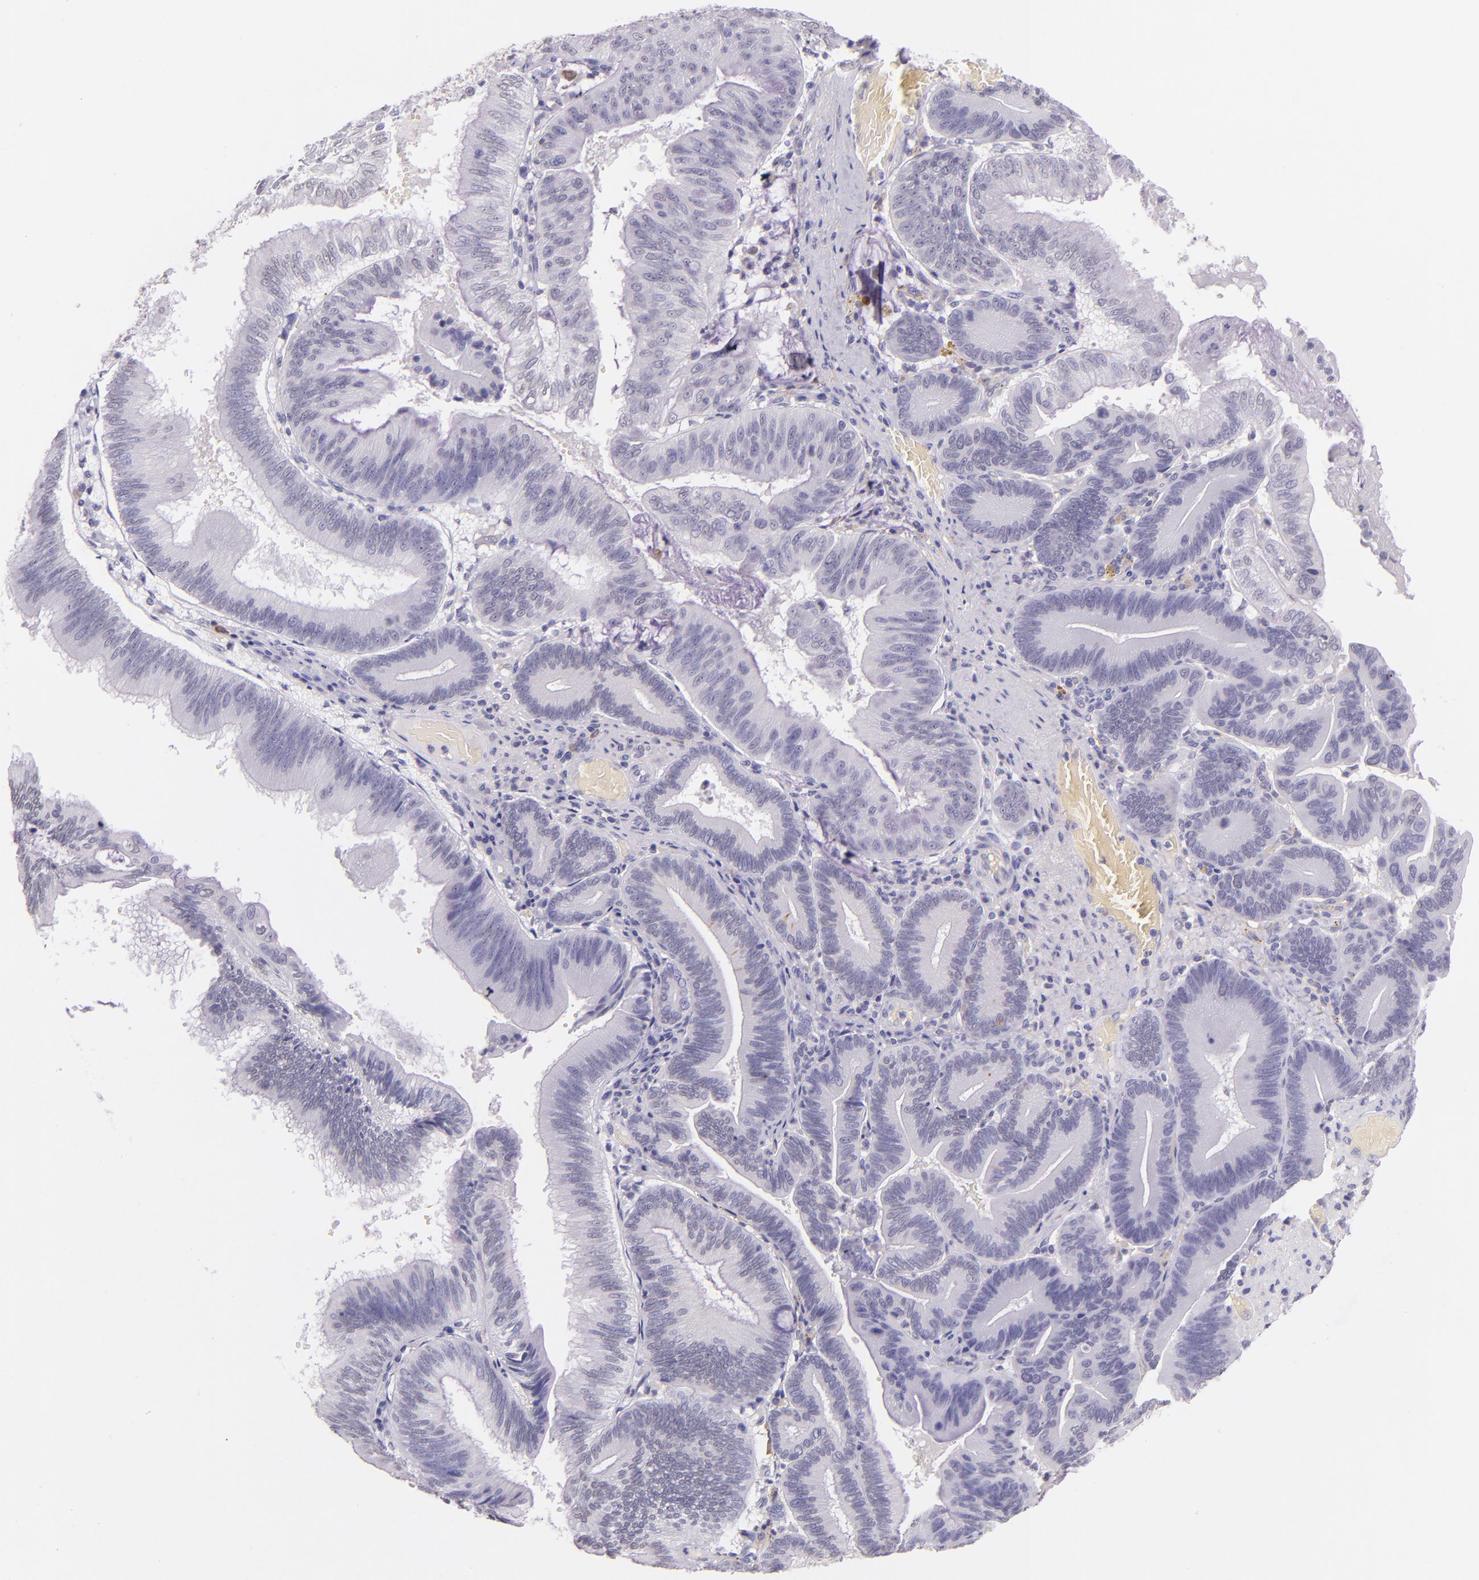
{"staining": {"intensity": "negative", "quantity": "none", "location": "none"}, "tissue": "pancreatic cancer", "cell_type": "Tumor cells", "image_type": "cancer", "snomed": [{"axis": "morphology", "description": "Adenocarcinoma, NOS"}, {"axis": "topography", "description": "Pancreas"}], "caption": "Pancreatic cancer (adenocarcinoma) was stained to show a protein in brown. There is no significant expression in tumor cells. Brightfield microscopy of immunohistochemistry (IHC) stained with DAB (brown) and hematoxylin (blue), captured at high magnification.", "gene": "RTN1", "patient": {"sex": "male", "age": 82}}